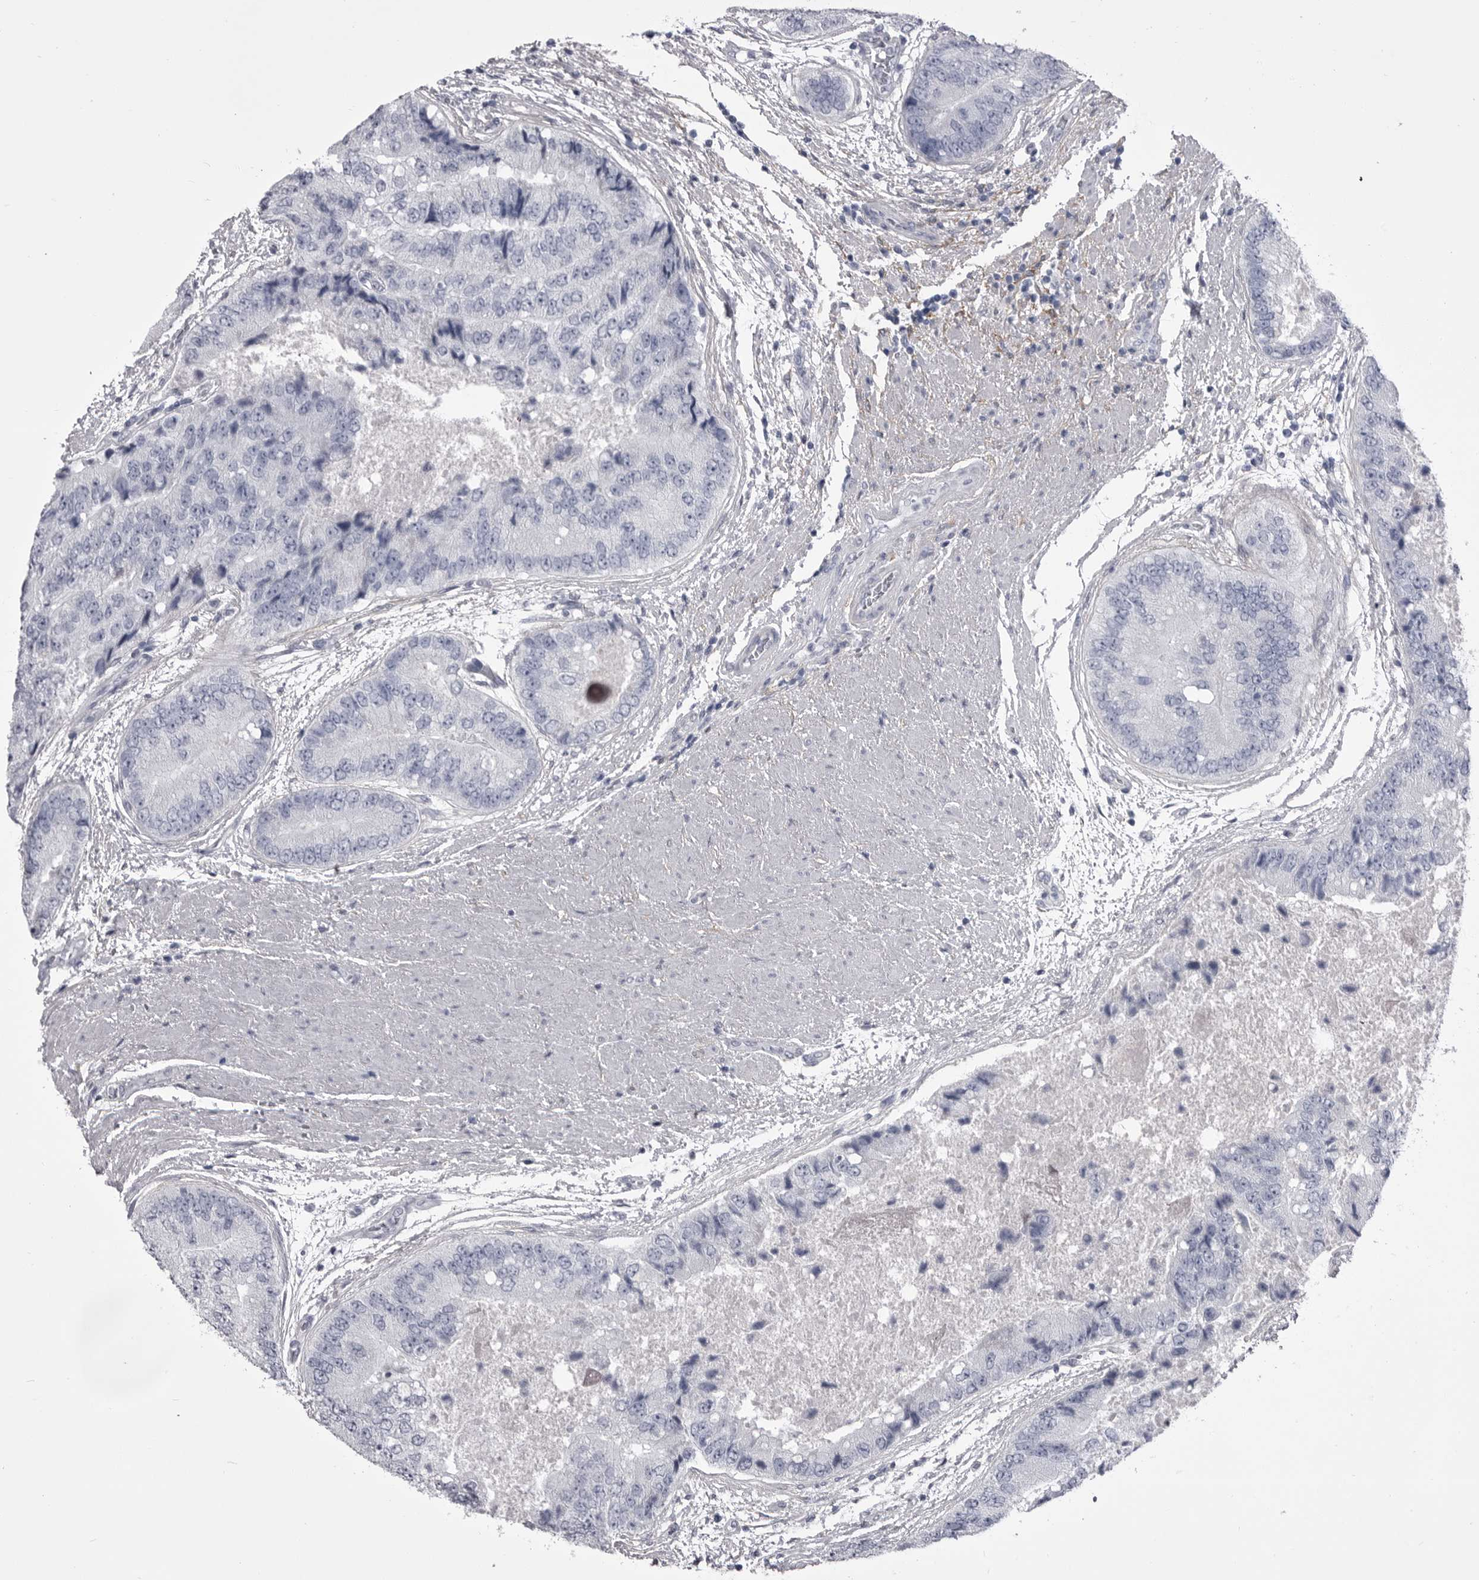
{"staining": {"intensity": "negative", "quantity": "none", "location": "none"}, "tissue": "prostate cancer", "cell_type": "Tumor cells", "image_type": "cancer", "snomed": [{"axis": "morphology", "description": "Adenocarcinoma, High grade"}, {"axis": "topography", "description": "Prostate"}], "caption": "A high-resolution photomicrograph shows immunohistochemistry (IHC) staining of high-grade adenocarcinoma (prostate), which shows no significant expression in tumor cells.", "gene": "ANK2", "patient": {"sex": "male", "age": 70}}